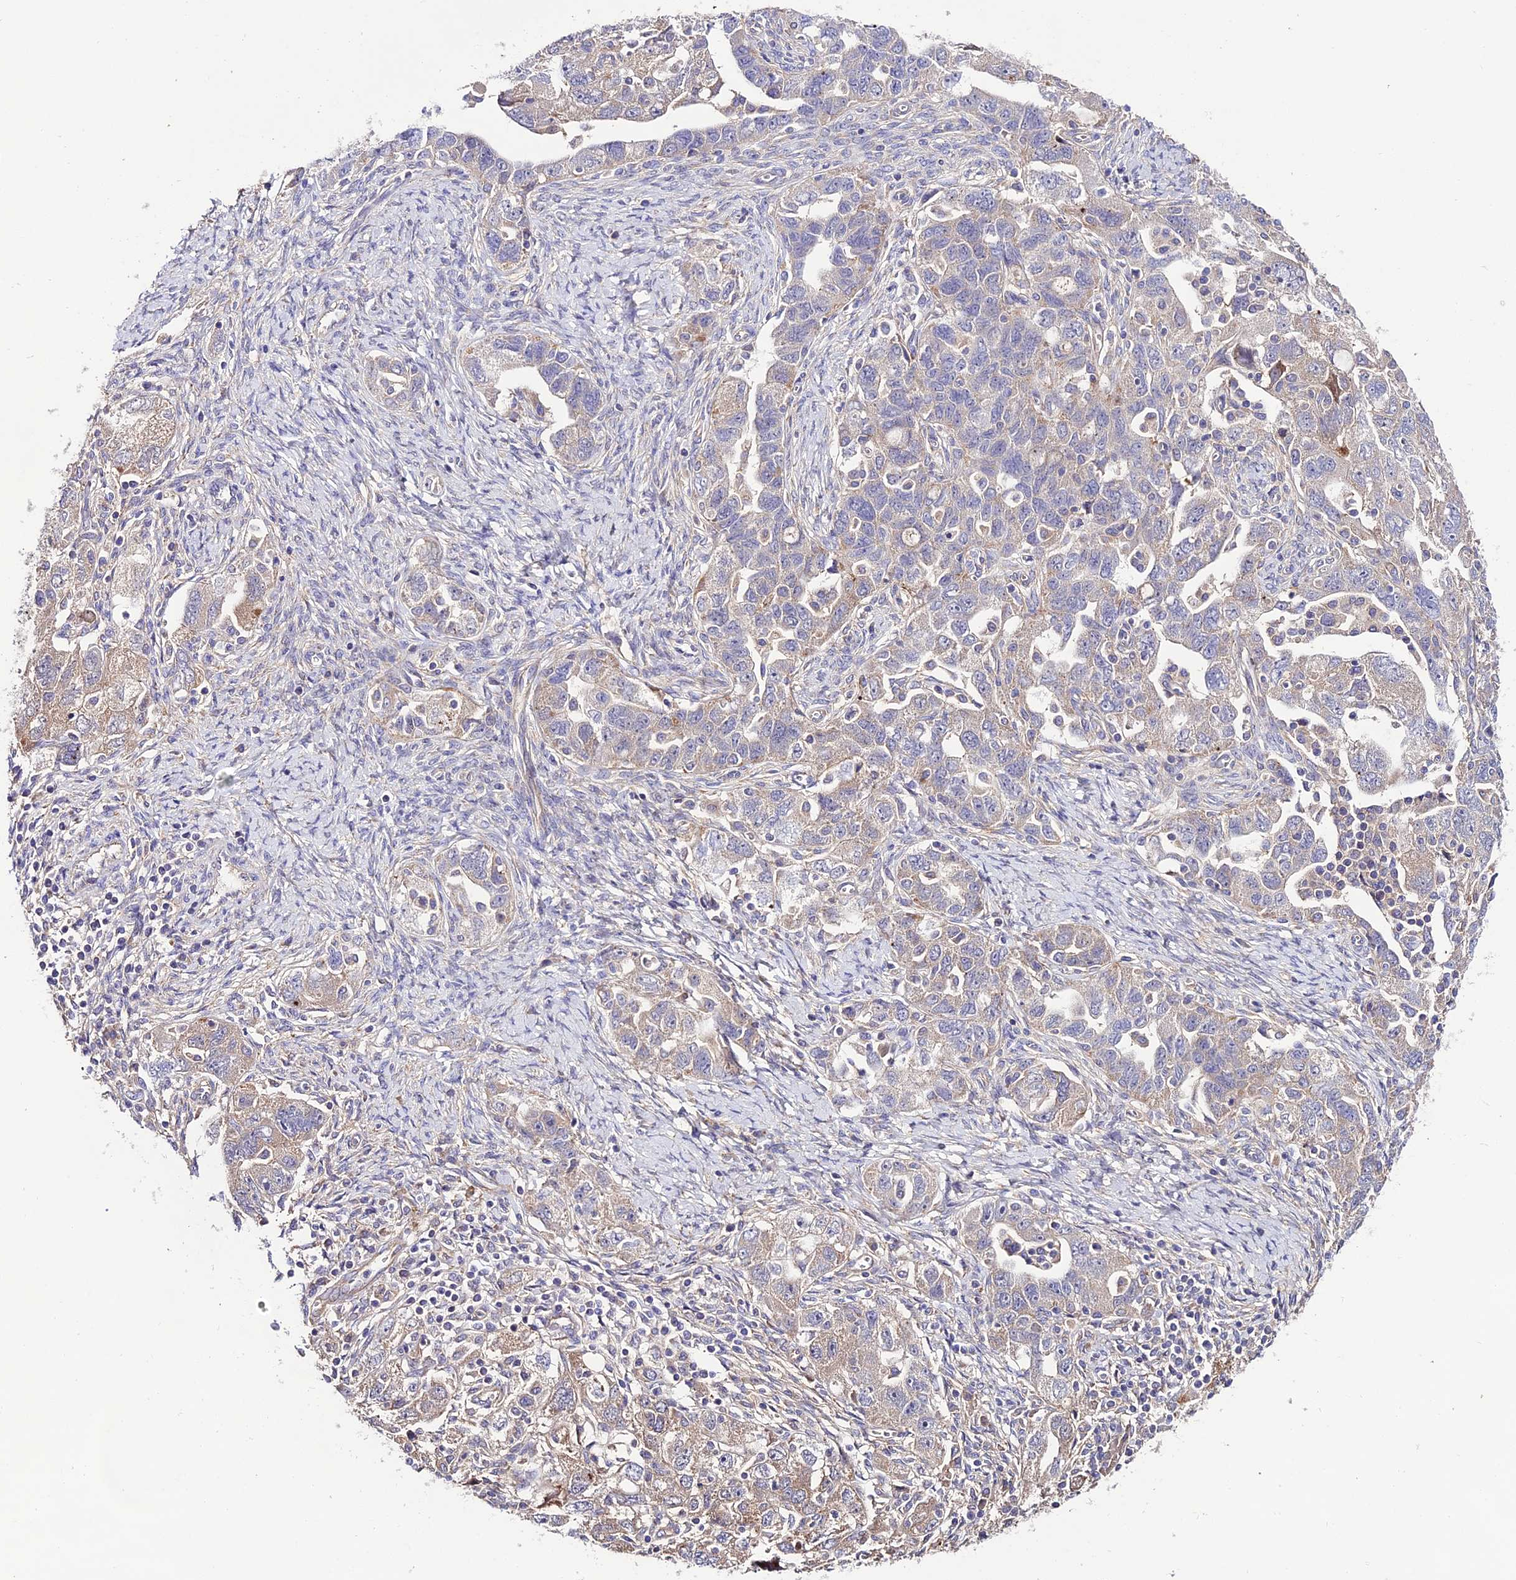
{"staining": {"intensity": "weak", "quantity": "25%-75%", "location": "cytoplasmic/membranous"}, "tissue": "ovarian cancer", "cell_type": "Tumor cells", "image_type": "cancer", "snomed": [{"axis": "morphology", "description": "Carcinoma, NOS"}, {"axis": "morphology", "description": "Cystadenocarcinoma, serous, NOS"}, {"axis": "topography", "description": "Ovary"}], "caption": "Immunohistochemical staining of ovarian cancer demonstrates weak cytoplasmic/membranous protein expression in approximately 25%-75% of tumor cells. The staining was performed using DAB, with brown indicating positive protein expression. Nuclei are stained blue with hematoxylin.", "gene": "BRME1", "patient": {"sex": "female", "age": 69}}